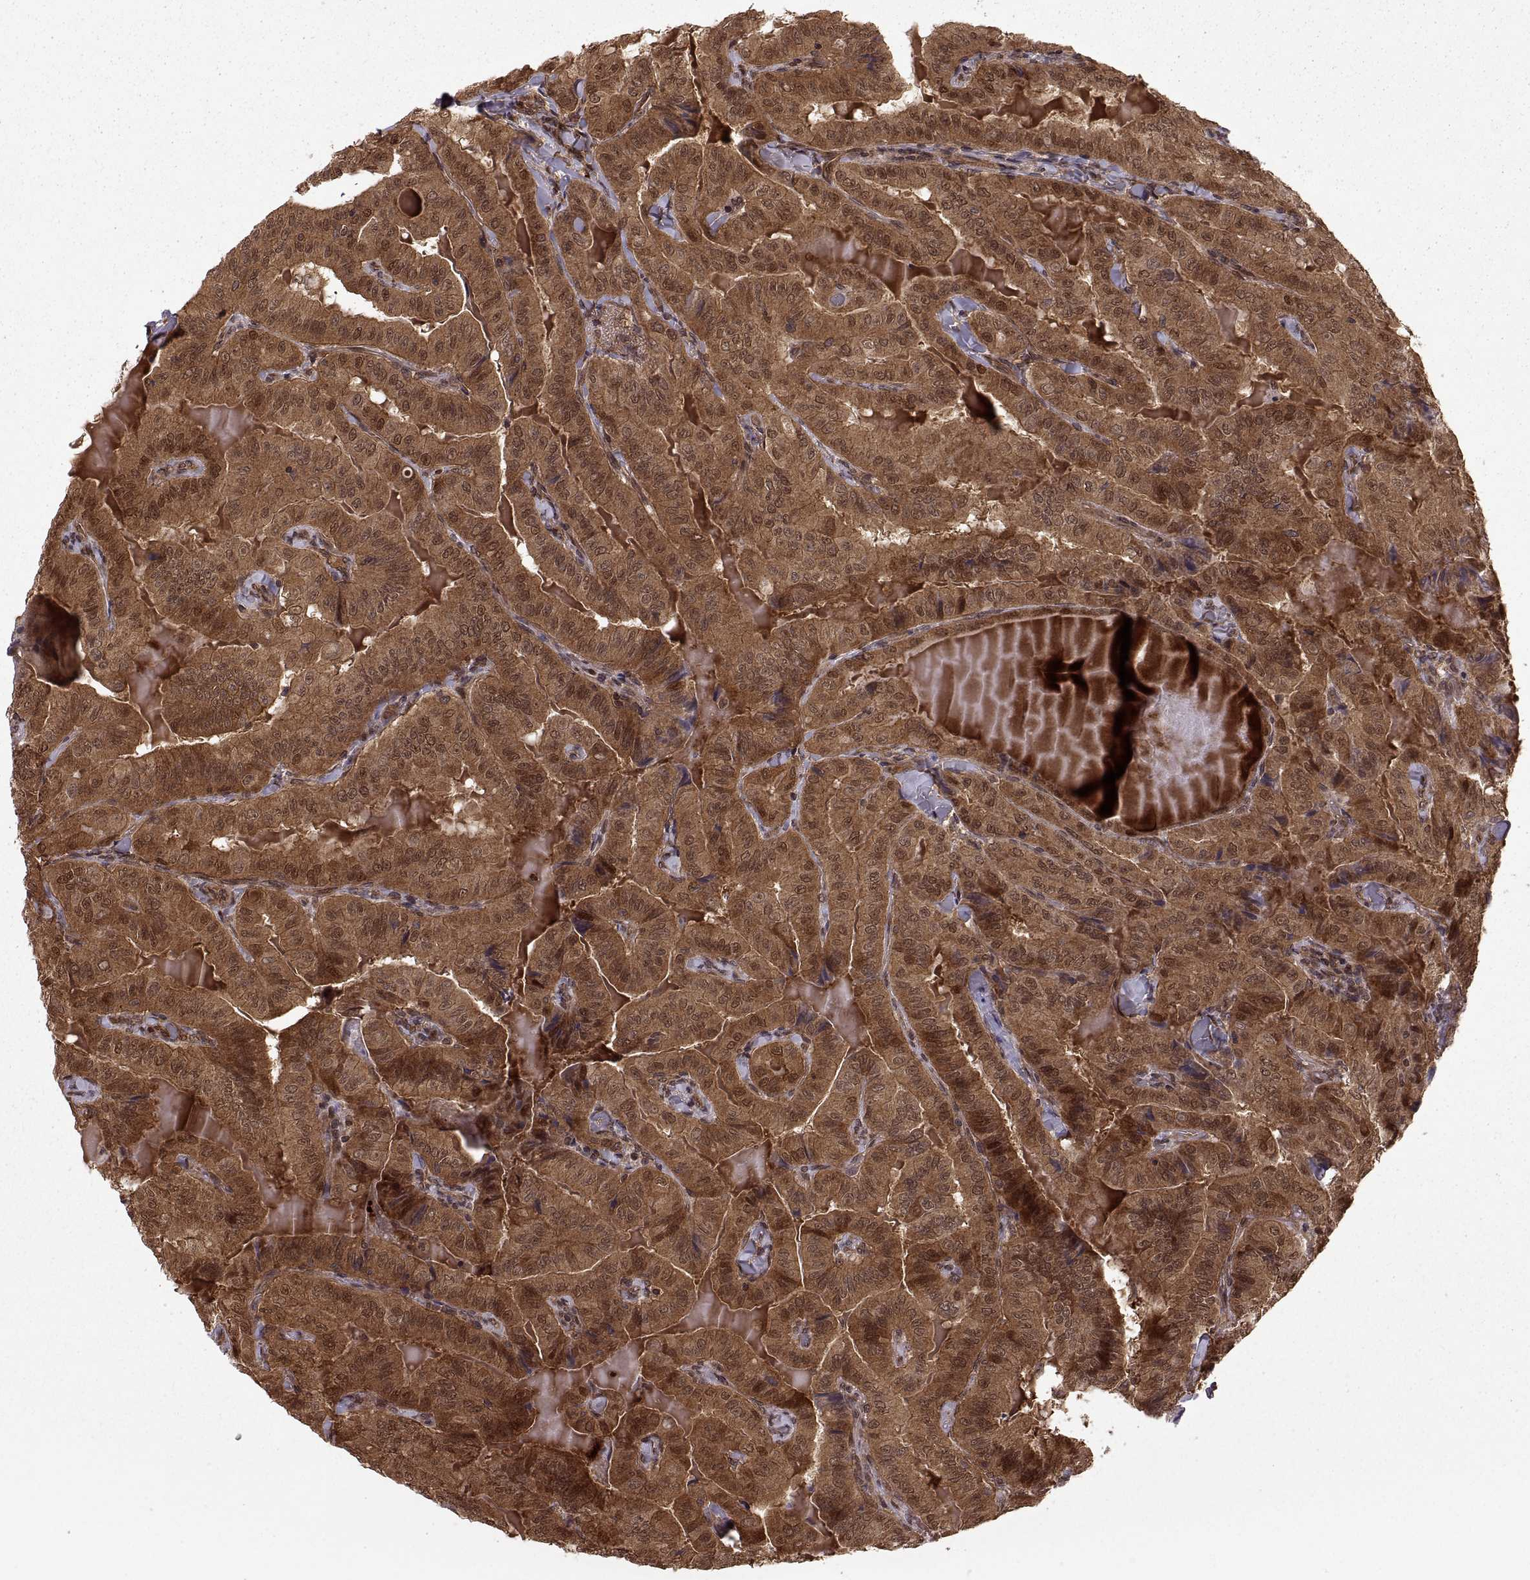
{"staining": {"intensity": "strong", "quantity": ">75%", "location": "cytoplasmic/membranous,nuclear"}, "tissue": "thyroid cancer", "cell_type": "Tumor cells", "image_type": "cancer", "snomed": [{"axis": "morphology", "description": "Papillary adenocarcinoma, NOS"}, {"axis": "topography", "description": "Thyroid gland"}], "caption": "This is an image of immunohistochemistry (IHC) staining of papillary adenocarcinoma (thyroid), which shows strong expression in the cytoplasmic/membranous and nuclear of tumor cells.", "gene": "DEDD", "patient": {"sex": "female", "age": 68}}